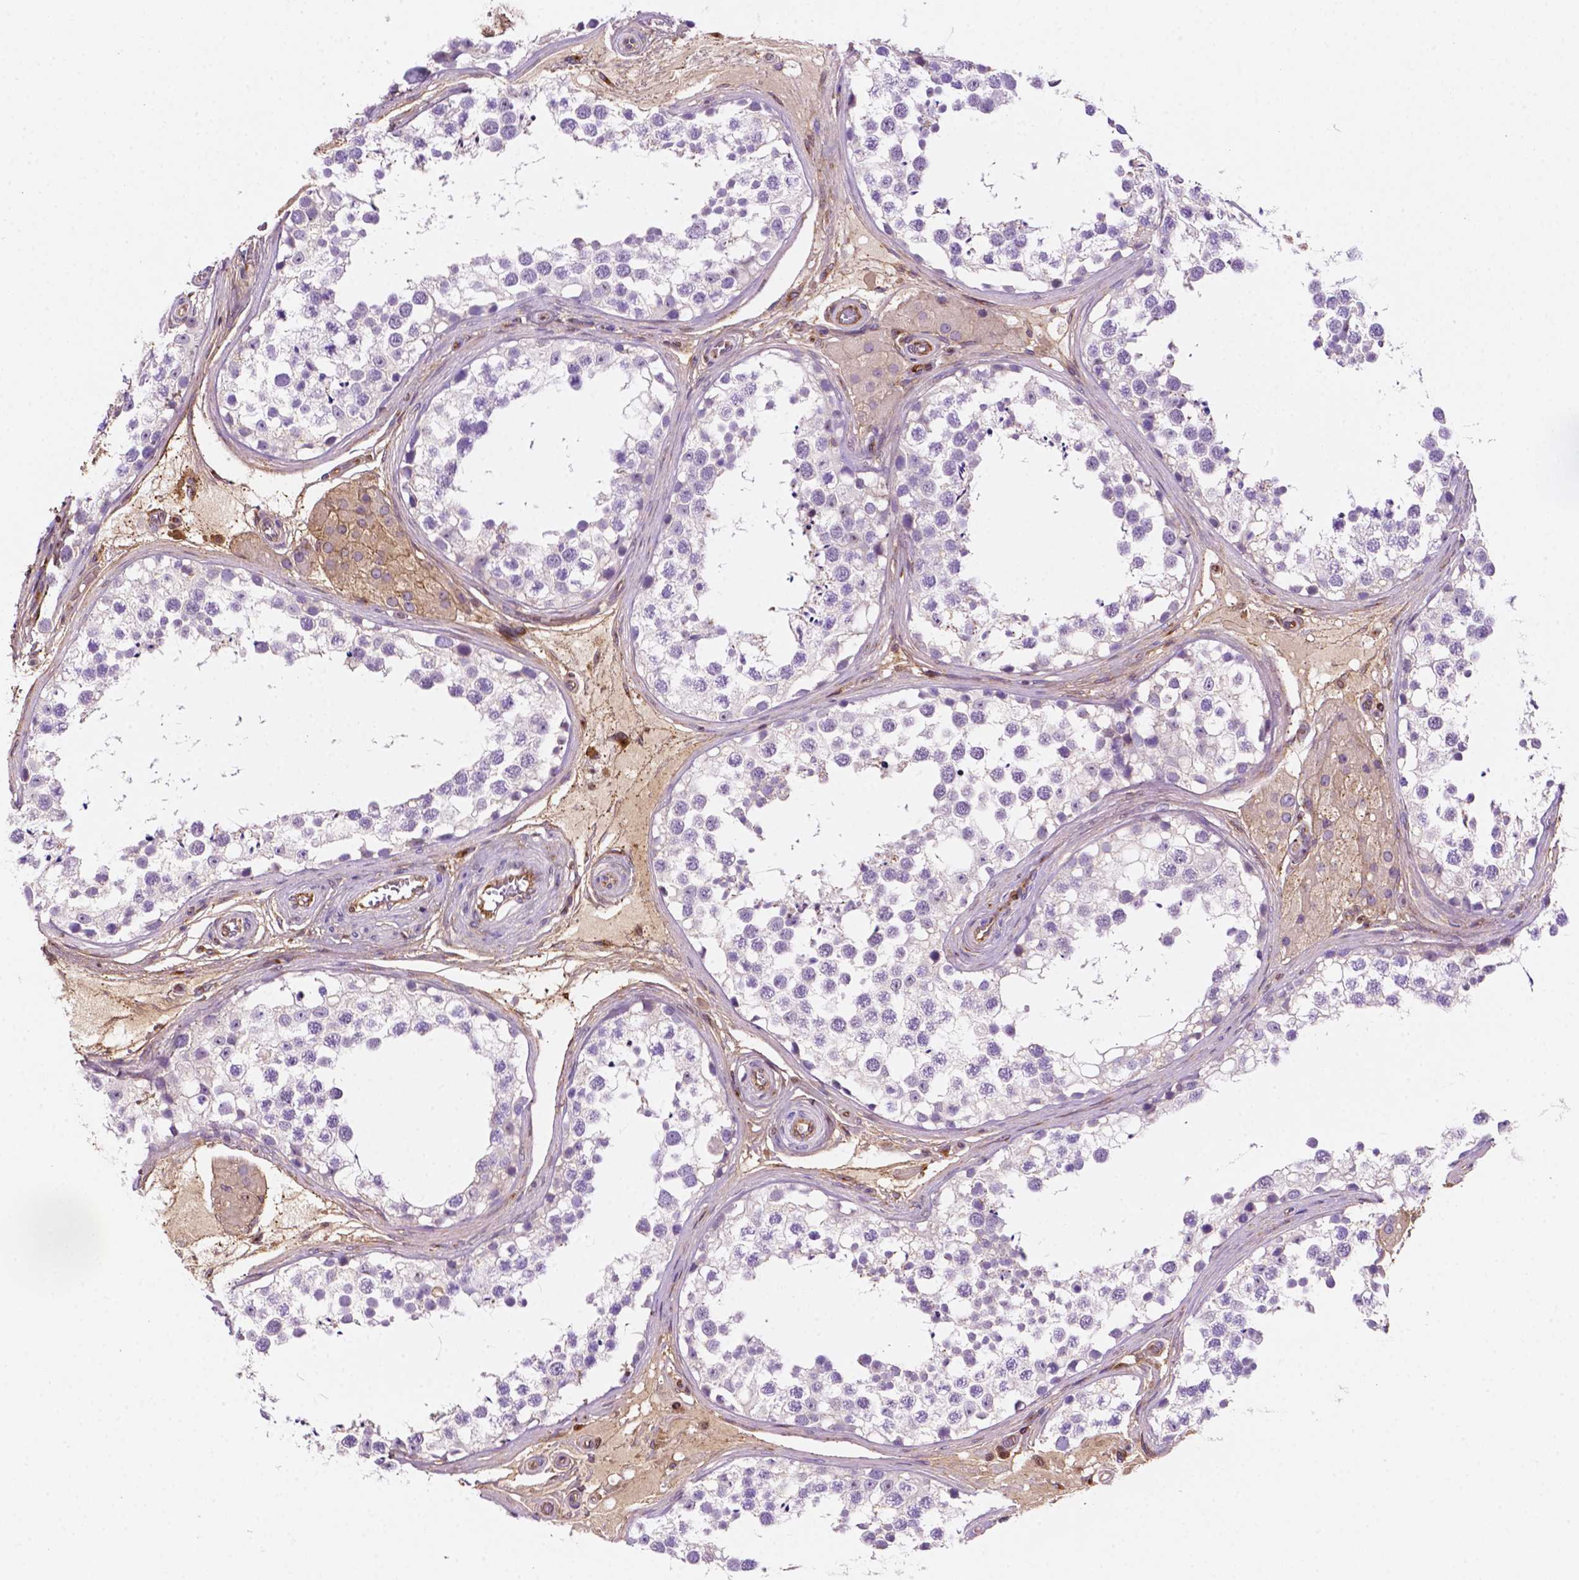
{"staining": {"intensity": "negative", "quantity": "none", "location": "none"}, "tissue": "testis", "cell_type": "Cells in seminiferous ducts", "image_type": "normal", "snomed": [{"axis": "morphology", "description": "Normal tissue, NOS"}, {"axis": "morphology", "description": "Seminoma, NOS"}, {"axis": "topography", "description": "Testis"}], "caption": "Protein analysis of unremarkable testis displays no significant expression in cells in seminiferous ducts. (Brightfield microscopy of DAB (3,3'-diaminobenzidine) immunohistochemistry at high magnification).", "gene": "DCN", "patient": {"sex": "male", "age": 65}}